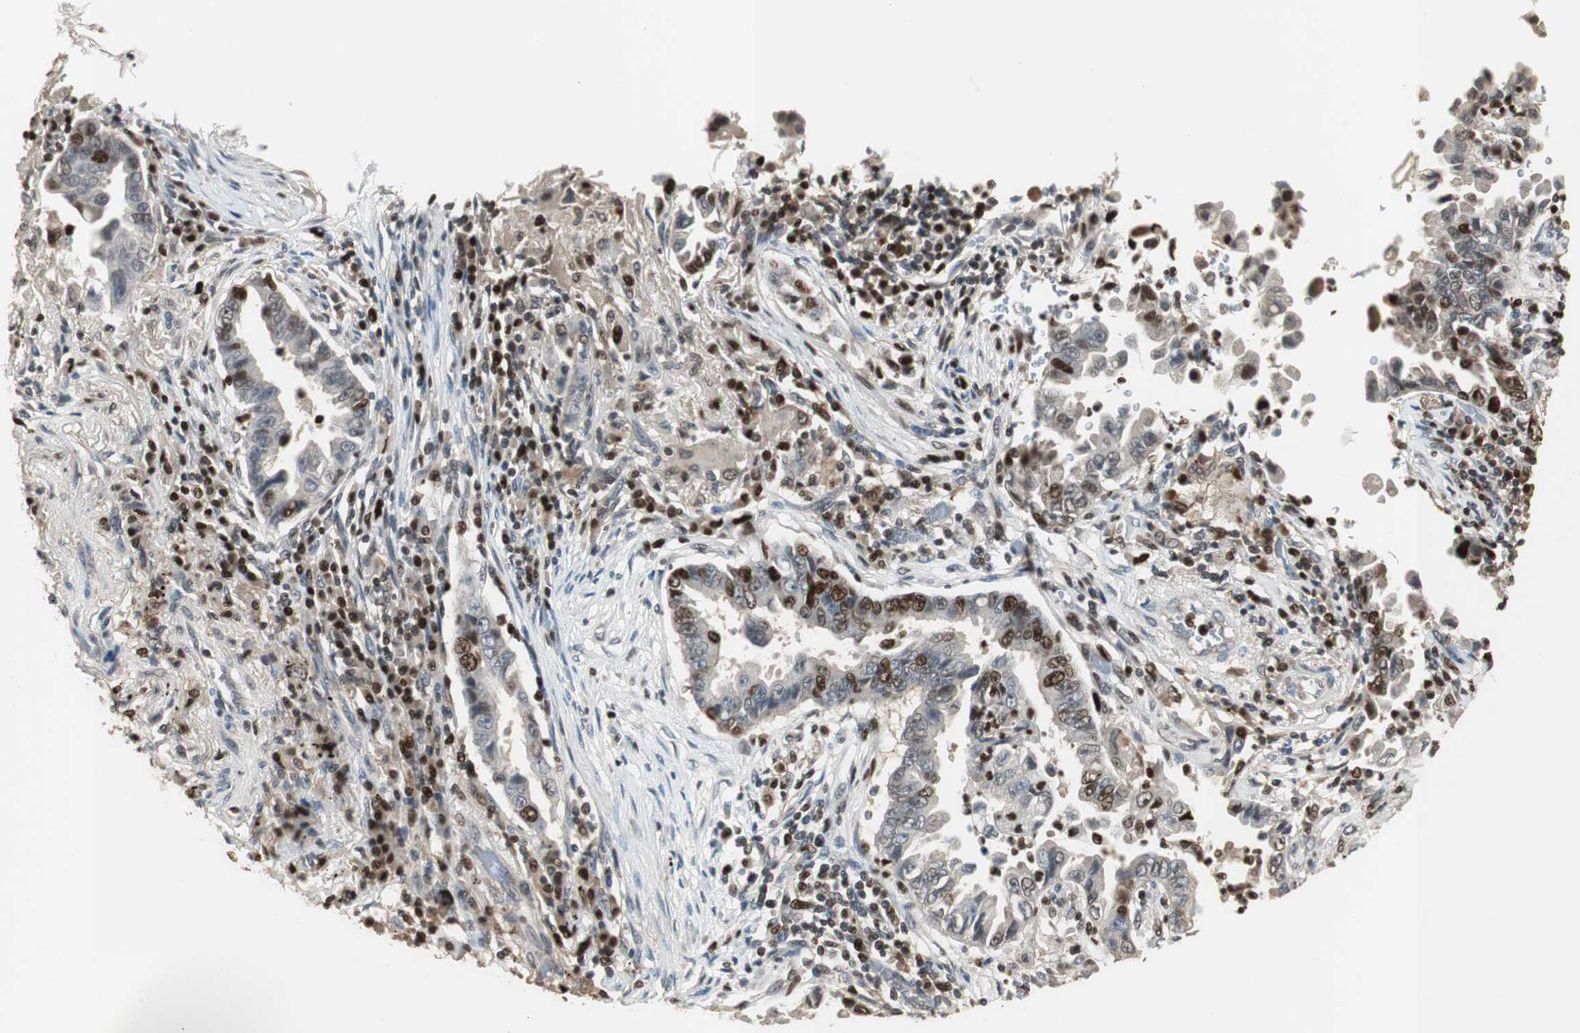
{"staining": {"intensity": "strong", "quantity": "<25%", "location": "nuclear"}, "tissue": "lung cancer", "cell_type": "Tumor cells", "image_type": "cancer", "snomed": [{"axis": "morphology", "description": "Normal tissue, NOS"}, {"axis": "morphology", "description": "Inflammation, NOS"}, {"axis": "morphology", "description": "Adenocarcinoma, NOS"}, {"axis": "topography", "description": "Lung"}], "caption": "IHC staining of adenocarcinoma (lung), which exhibits medium levels of strong nuclear positivity in about <25% of tumor cells indicating strong nuclear protein staining. The staining was performed using DAB (brown) for protein detection and nuclei were counterstained in hematoxylin (blue).", "gene": "FEN1", "patient": {"sex": "female", "age": 64}}